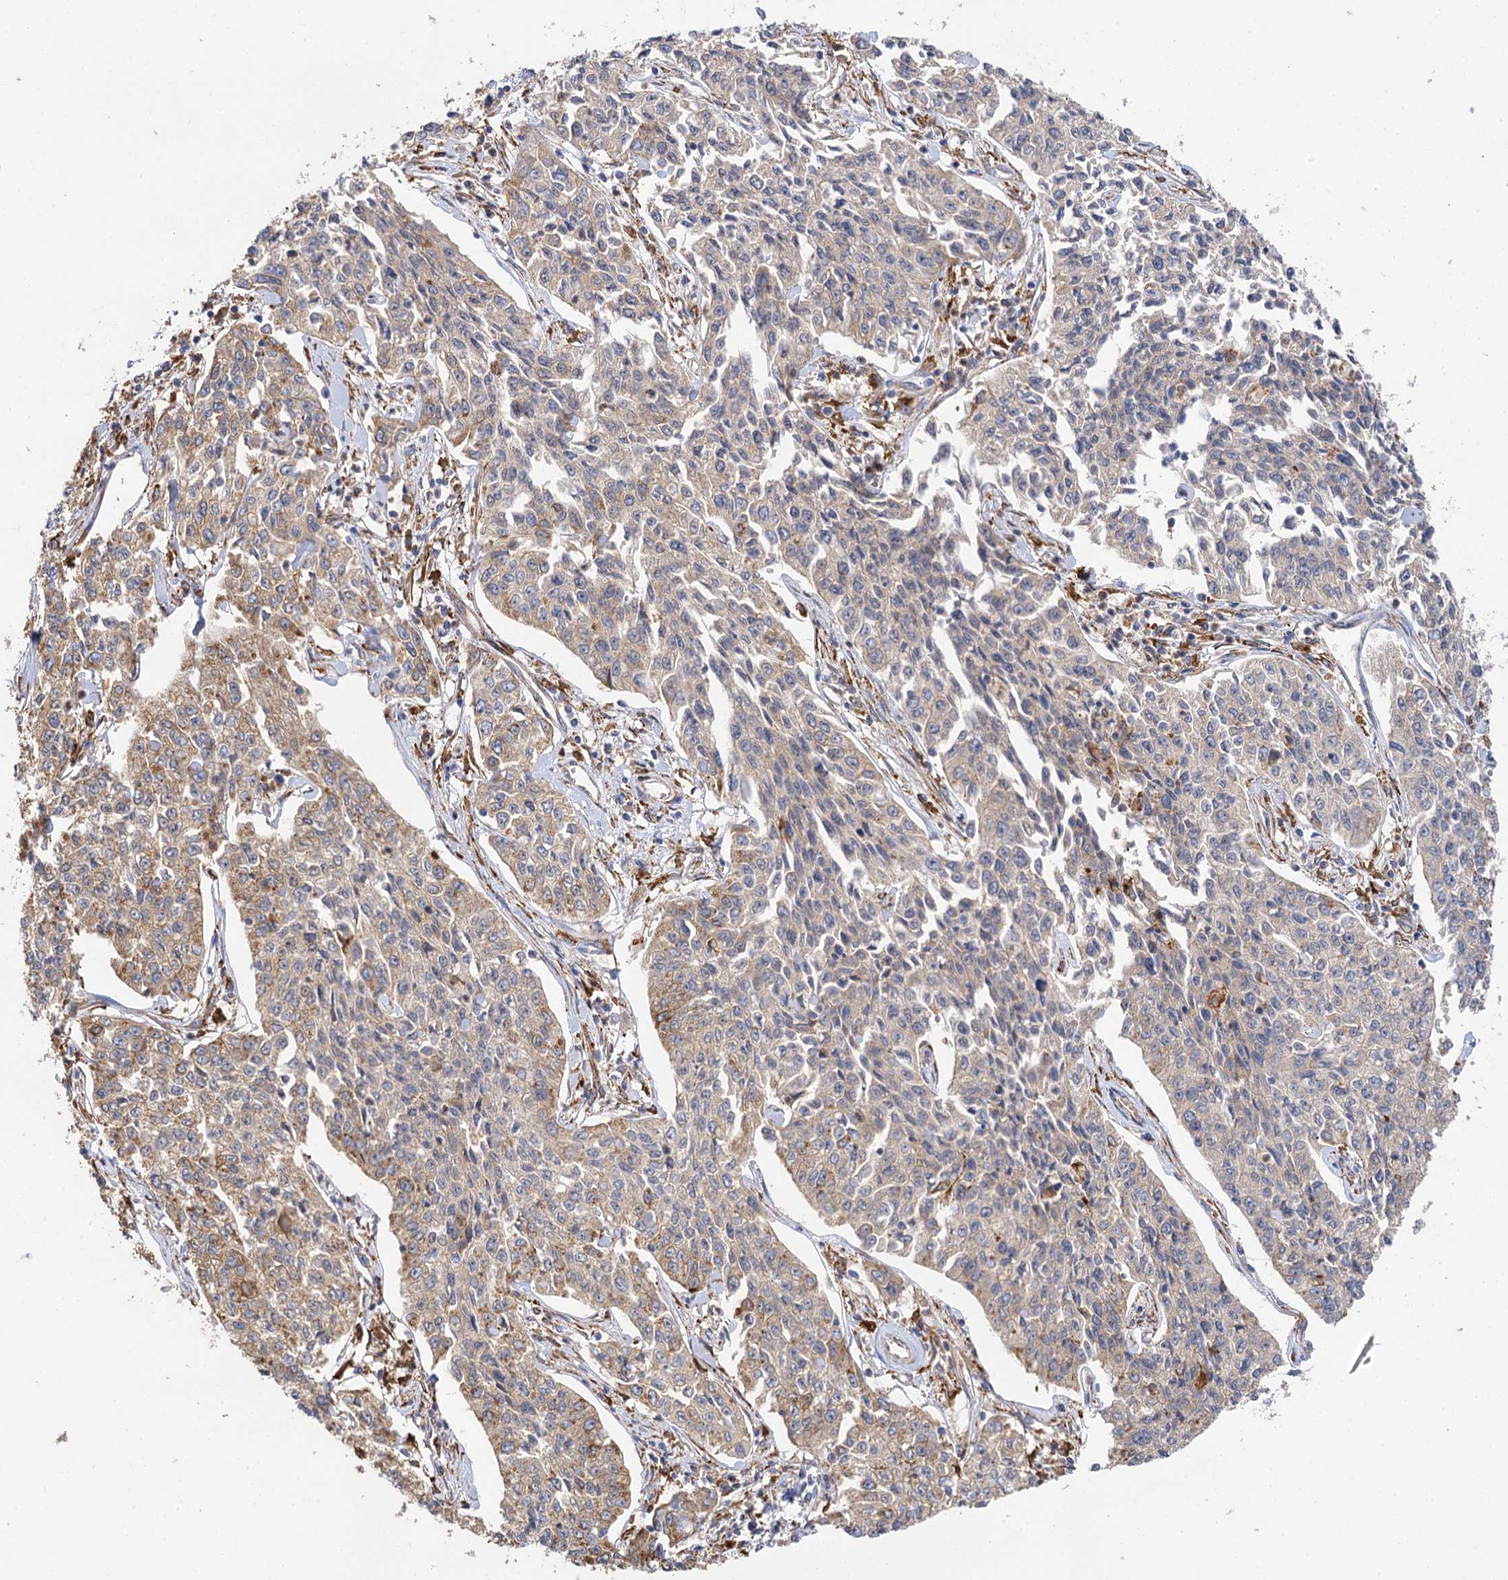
{"staining": {"intensity": "weak", "quantity": "25%-75%", "location": "cytoplasmic/membranous"}, "tissue": "cervical cancer", "cell_type": "Tumor cells", "image_type": "cancer", "snomed": [{"axis": "morphology", "description": "Squamous cell carcinoma, NOS"}, {"axis": "topography", "description": "Cervix"}], "caption": "Immunohistochemistry staining of cervical squamous cell carcinoma, which demonstrates low levels of weak cytoplasmic/membranous positivity in approximately 25%-75% of tumor cells indicating weak cytoplasmic/membranous protein staining. The staining was performed using DAB (3,3'-diaminobenzidine) (brown) for protein detection and nuclei were counterstained in hematoxylin (blue).", "gene": "PPIP5K2", "patient": {"sex": "female", "age": 35}}